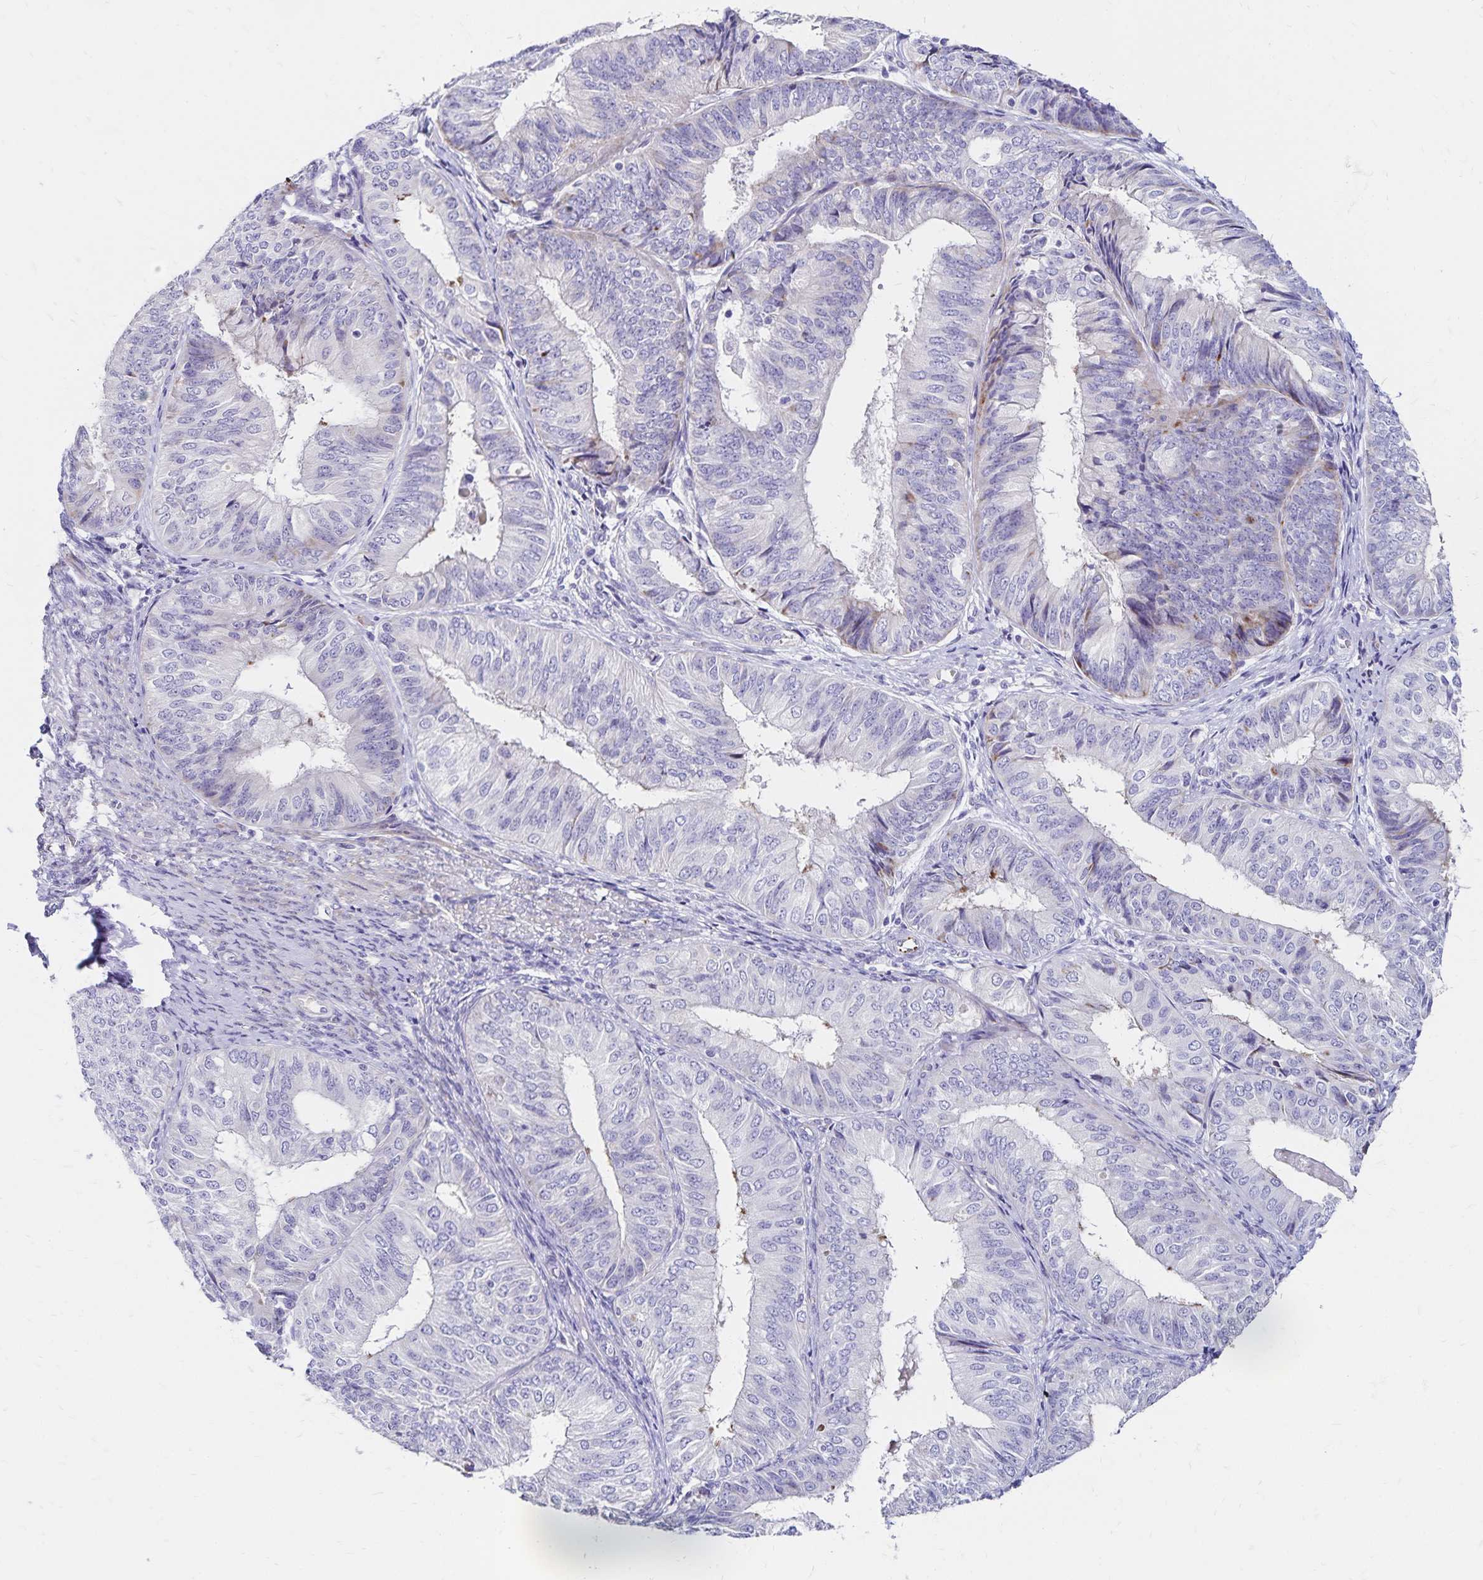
{"staining": {"intensity": "negative", "quantity": "none", "location": "none"}, "tissue": "endometrial cancer", "cell_type": "Tumor cells", "image_type": "cancer", "snomed": [{"axis": "morphology", "description": "Adenocarcinoma, NOS"}, {"axis": "topography", "description": "Endometrium"}], "caption": "Immunohistochemistry of human adenocarcinoma (endometrial) shows no positivity in tumor cells.", "gene": "NECAP1", "patient": {"sex": "female", "age": 58}}